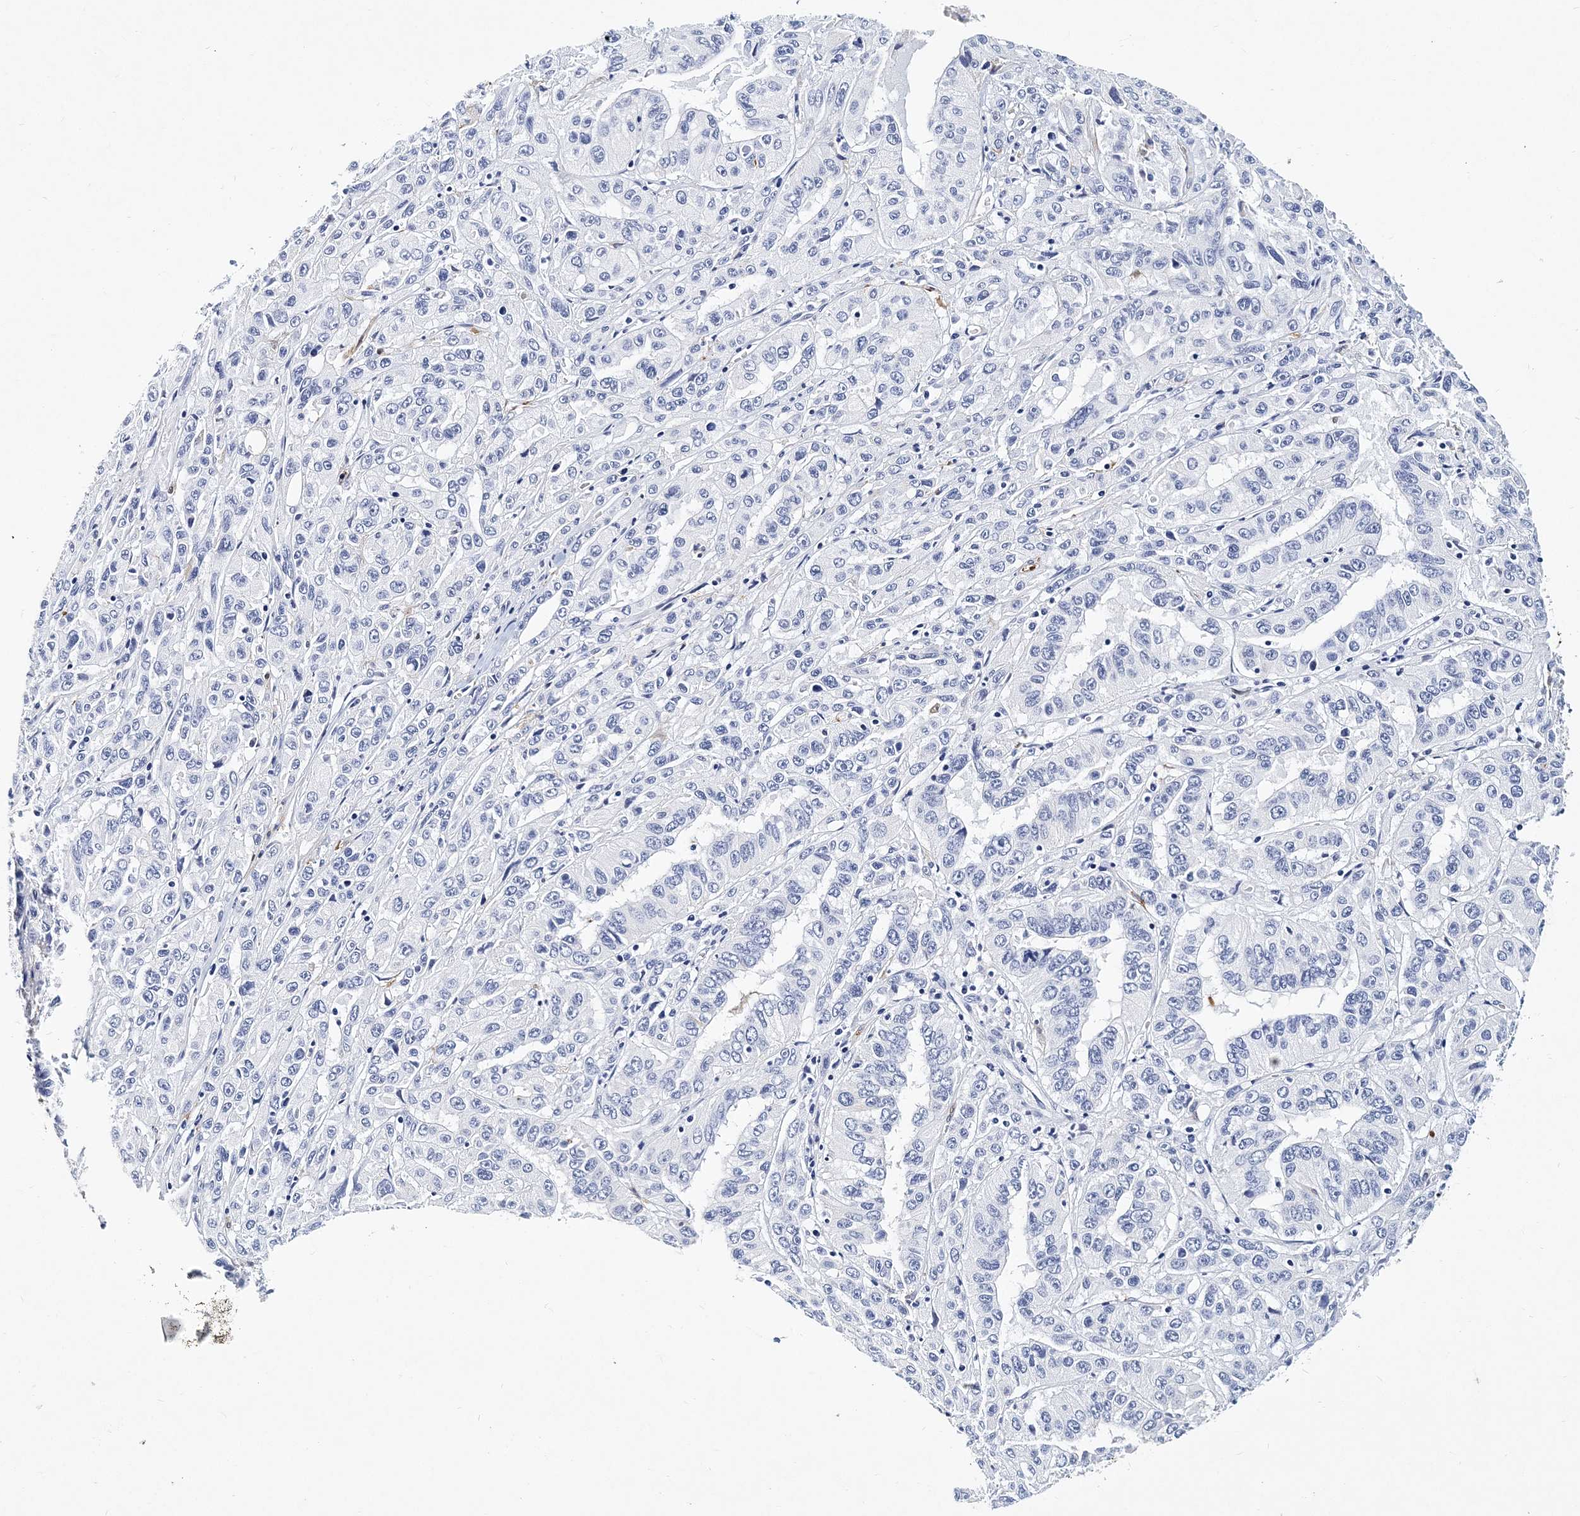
{"staining": {"intensity": "negative", "quantity": "none", "location": "none"}, "tissue": "pancreatic cancer", "cell_type": "Tumor cells", "image_type": "cancer", "snomed": [{"axis": "morphology", "description": "Adenocarcinoma, NOS"}, {"axis": "topography", "description": "Pancreas"}], "caption": "Image shows no protein positivity in tumor cells of pancreatic cancer tissue. (Stains: DAB (3,3'-diaminobenzidine) IHC with hematoxylin counter stain, Microscopy: brightfield microscopy at high magnification).", "gene": "ITGA2B", "patient": {"sex": "male", "age": 63}}